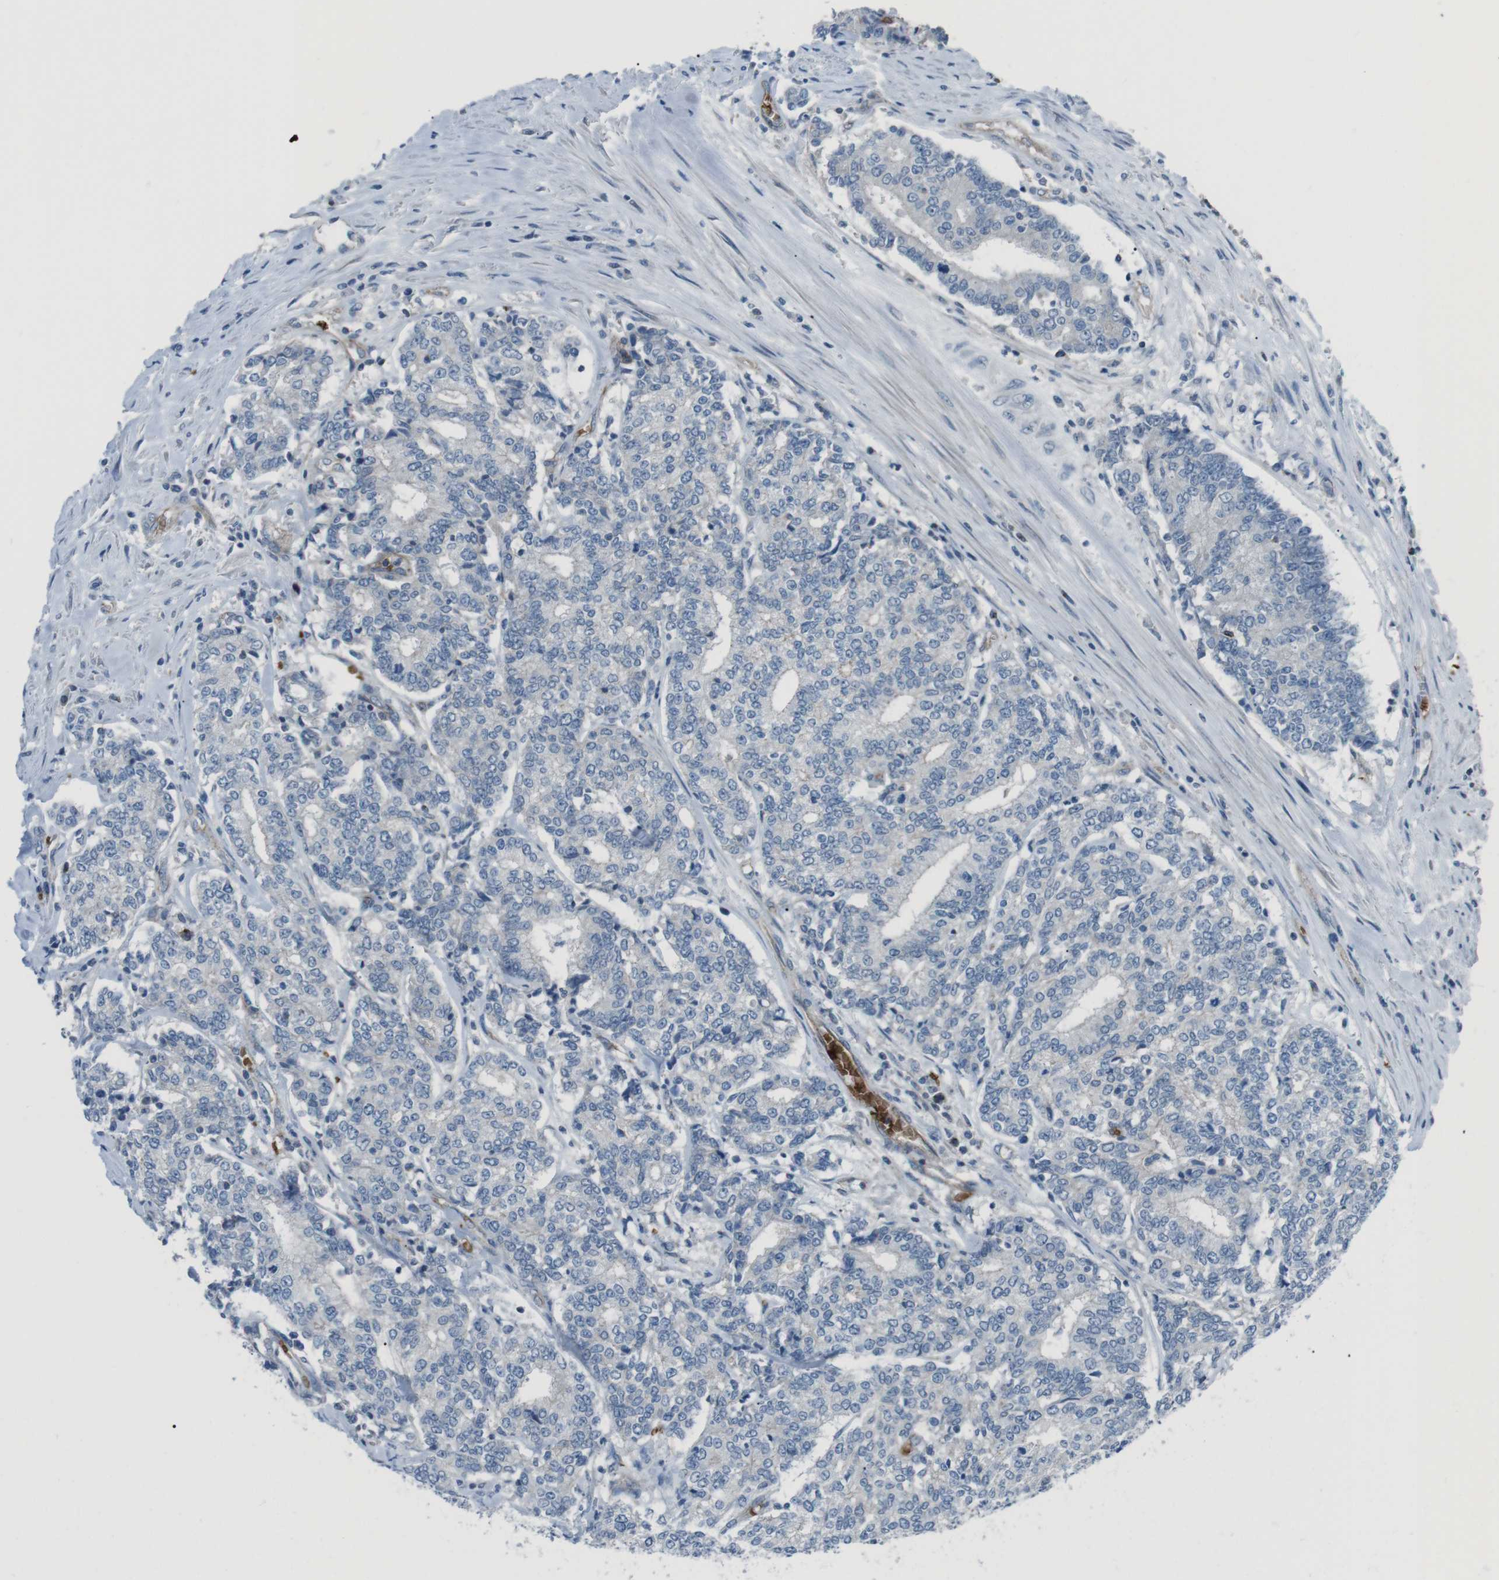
{"staining": {"intensity": "negative", "quantity": "none", "location": "none"}, "tissue": "prostate cancer", "cell_type": "Tumor cells", "image_type": "cancer", "snomed": [{"axis": "morphology", "description": "Normal tissue, NOS"}, {"axis": "morphology", "description": "Adenocarcinoma, High grade"}, {"axis": "topography", "description": "Prostate"}, {"axis": "topography", "description": "Seminal veicle"}], "caption": "This image is of prostate cancer (adenocarcinoma (high-grade)) stained with IHC to label a protein in brown with the nuclei are counter-stained blue. There is no expression in tumor cells.", "gene": "SPTA1", "patient": {"sex": "male", "age": 55}}